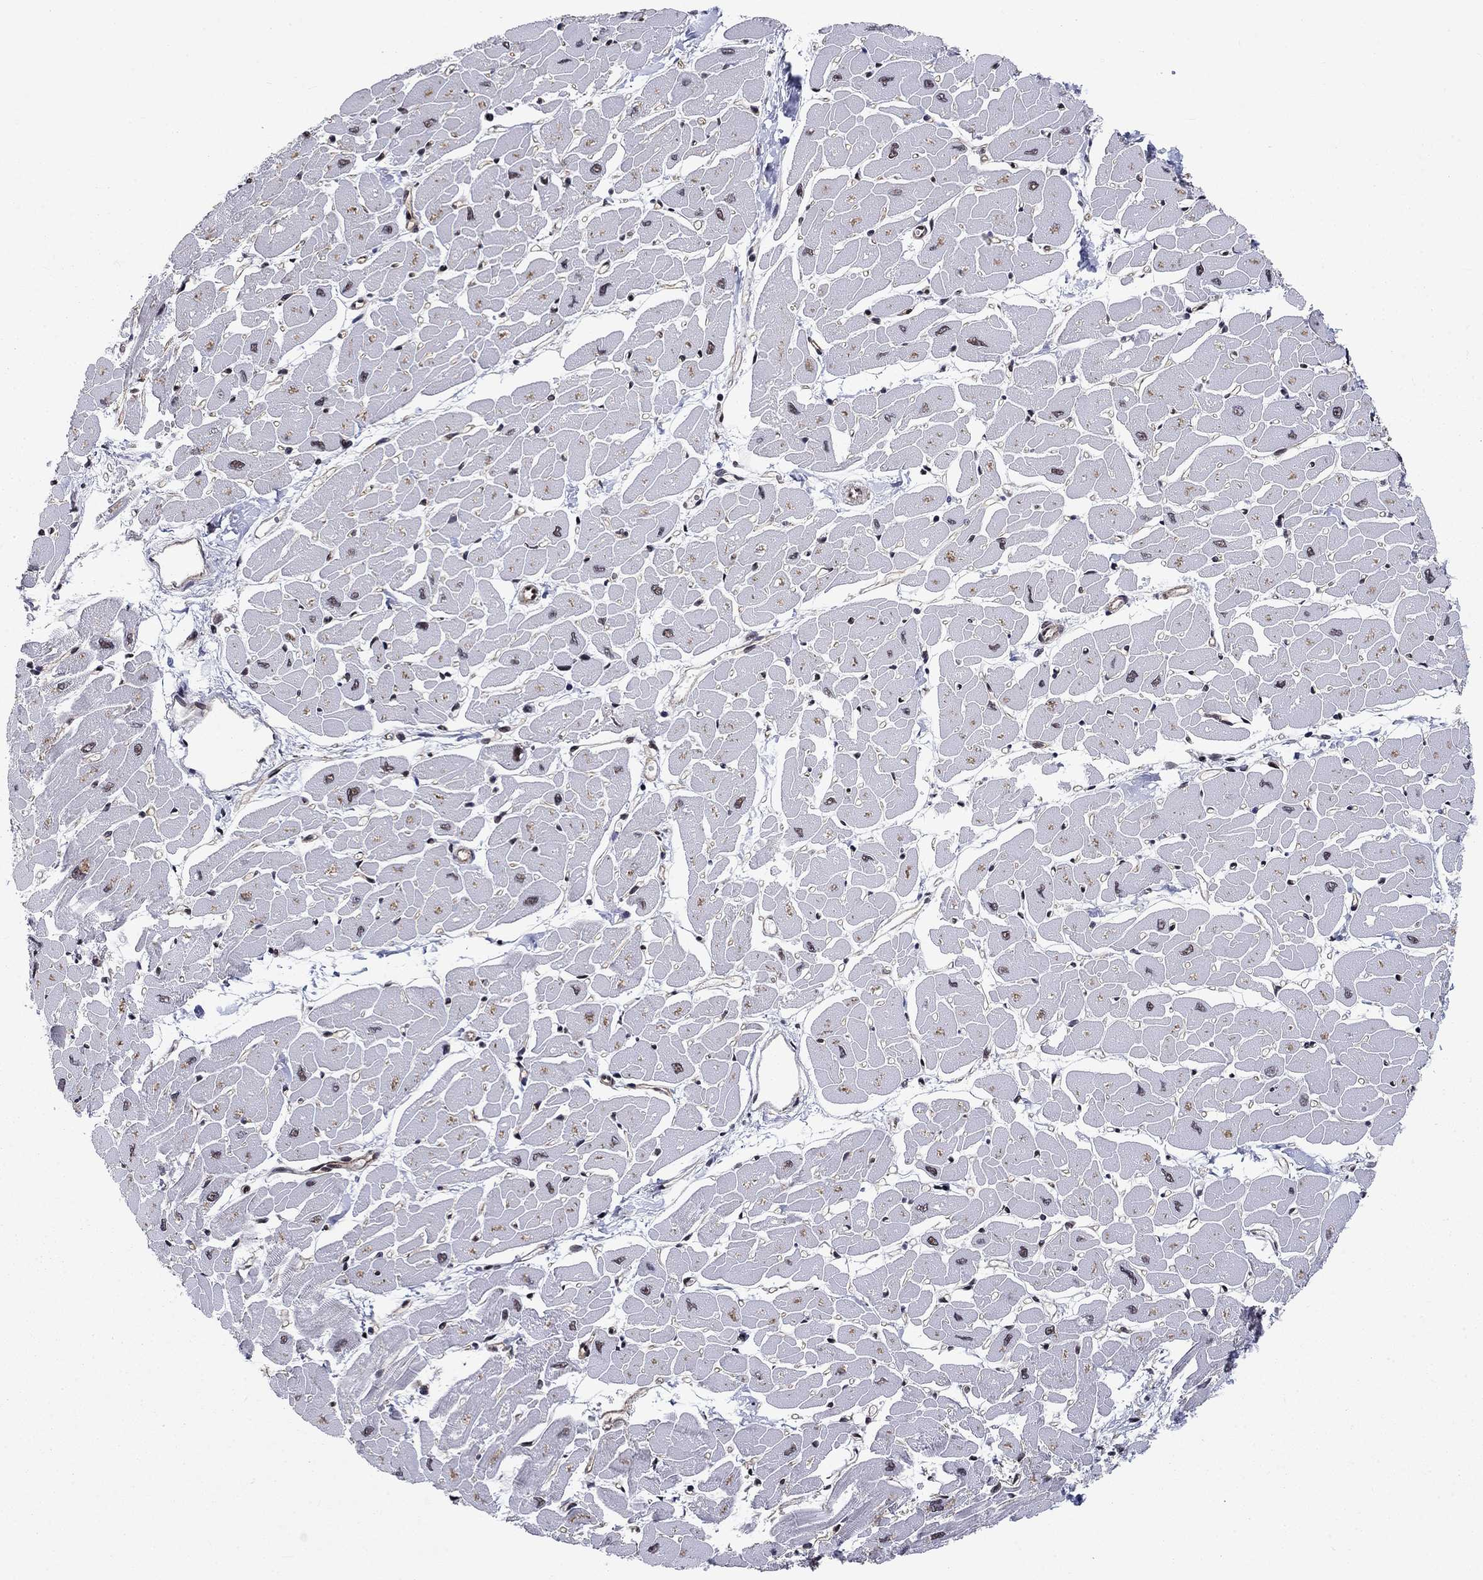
{"staining": {"intensity": "moderate", "quantity": "25%-75%", "location": "nuclear"}, "tissue": "heart muscle", "cell_type": "Cardiomyocytes", "image_type": "normal", "snomed": [{"axis": "morphology", "description": "Normal tissue, NOS"}, {"axis": "topography", "description": "Heart"}], "caption": "Moderate nuclear staining is seen in approximately 25%-75% of cardiomyocytes in benign heart muscle.", "gene": "RPRD1B", "patient": {"sex": "male", "age": 57}}